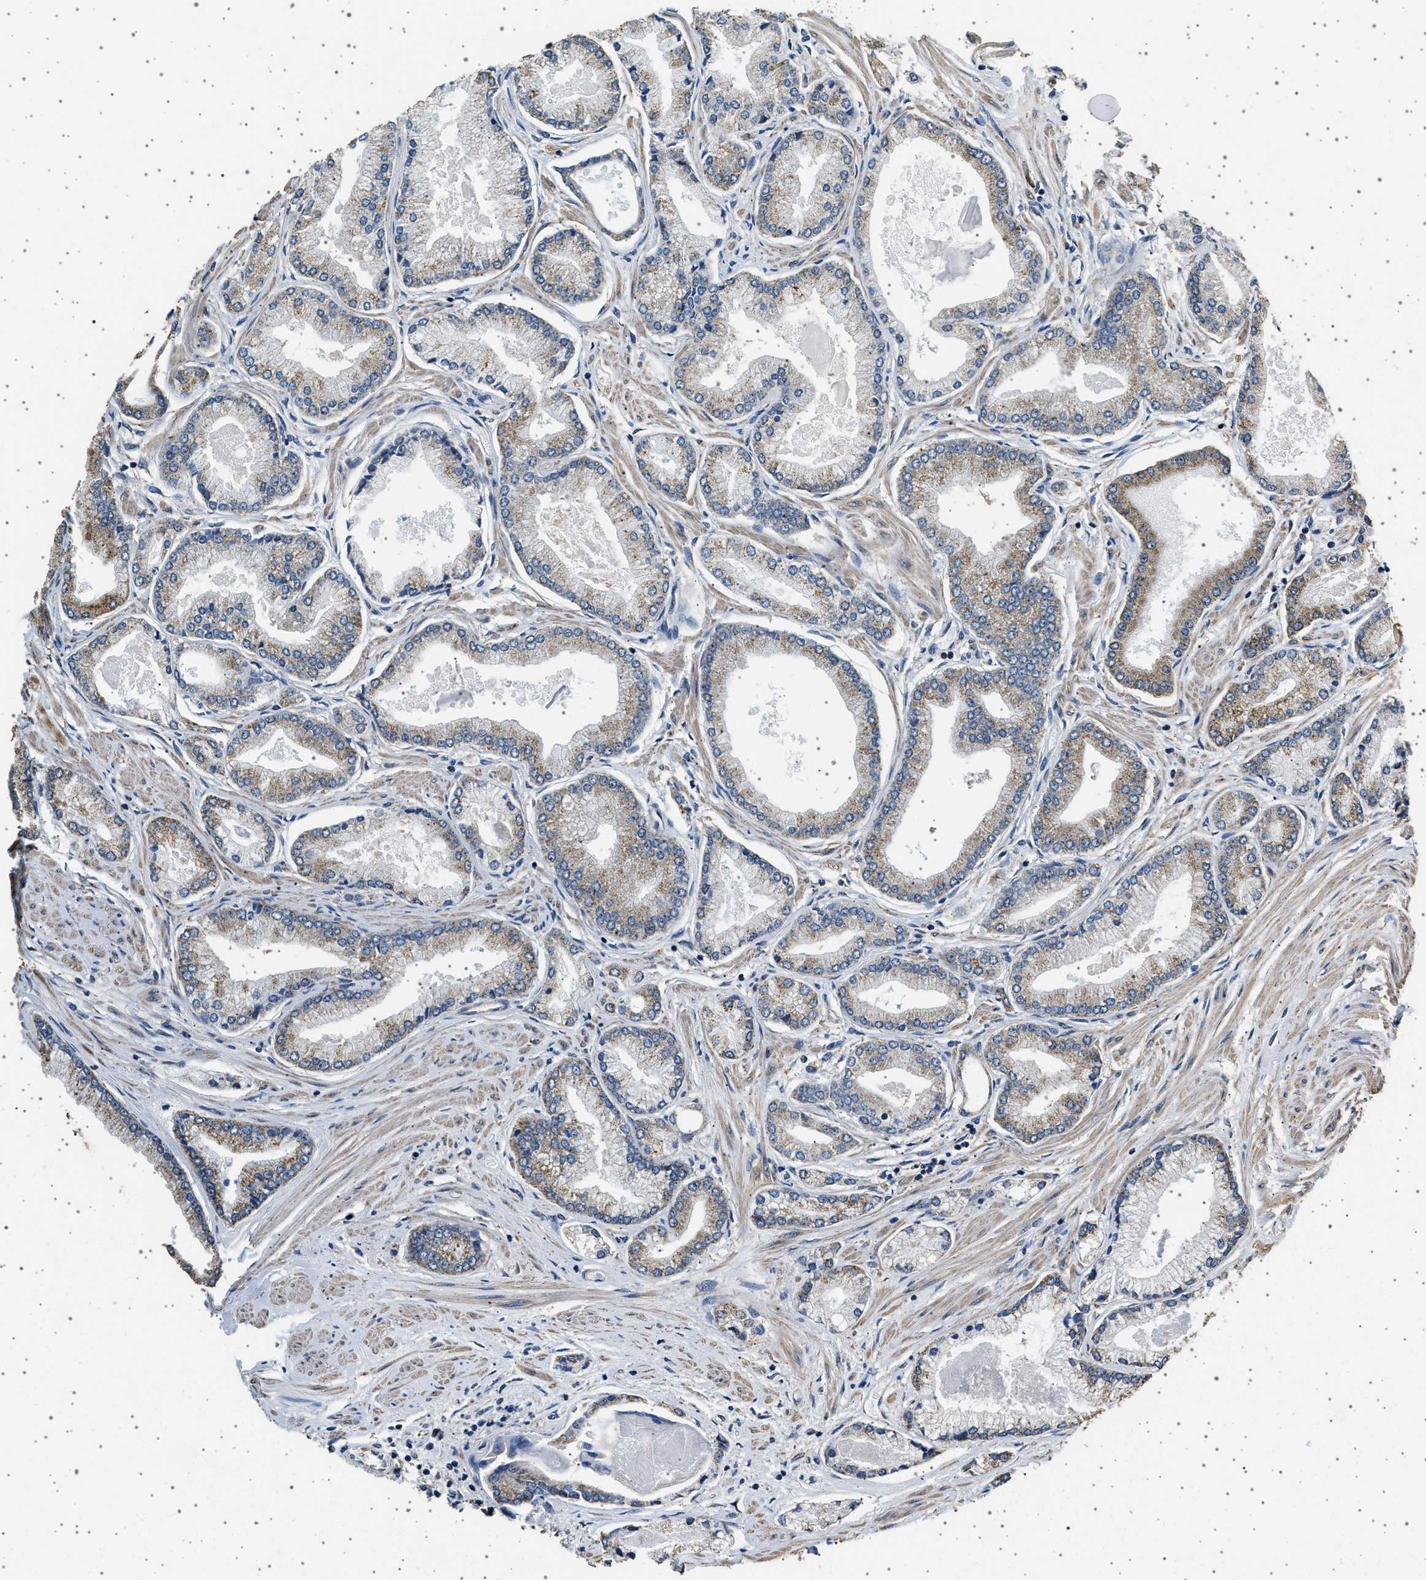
{"staining": {"intensity": "weak", "quantity": "25%-75%", "location": "cytoplasmic/membranous"}, "tissue": "prostate cancer", "cell_type": "Tumor cells", "image_type": "cancer", "snomed": [{"axis": "morphology", "description": "Adenocarcinoma, High grade"}, {"axis": "topography", "description": "Prostate"}], "caption": "Weak cytoplasmic/membranous staining is seen in about 25%-75% of tumor cells in adenocarcinoma (high-grade) (prostate).", "gene": "KCNA4", "patient": {"sex": "male", "age": 61}}